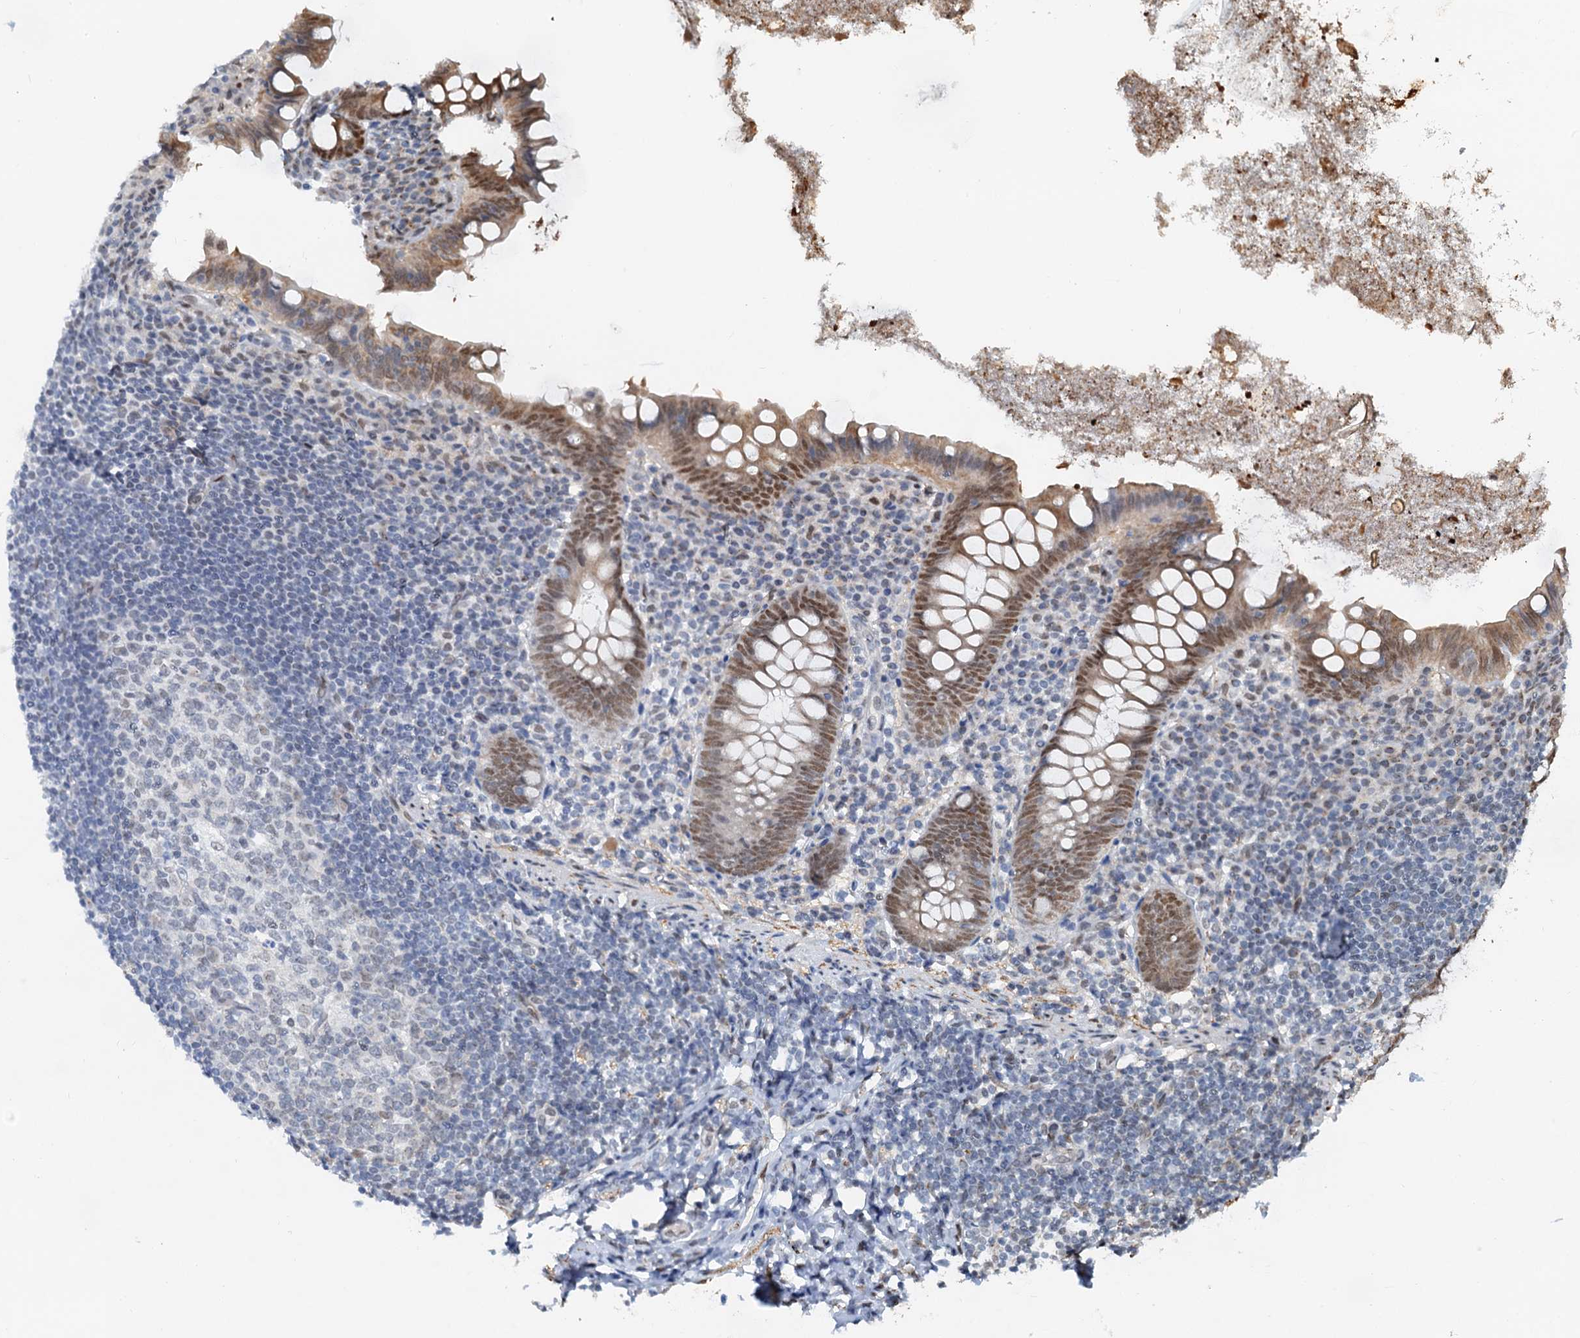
{"staining": {"intensity": "moderate", "quantity": ">75%", "location": "nuclear"}, "tissue": "appendix", "cell_type": "Glandular cells", "image_type": "normal", "snomed": [{"axis": "morphology", "description": "Normal tissue, NOS"}, {"axis": "topography", "description": "Appendix"}], "caption": "DAB immunohistochemical staining of normal human appendix demonstrates moderate nuclear protein positivity in approximately >75% of glandular cells.", "gene": "CFDP1", "patient": {"sex": "female", "age": 51}}